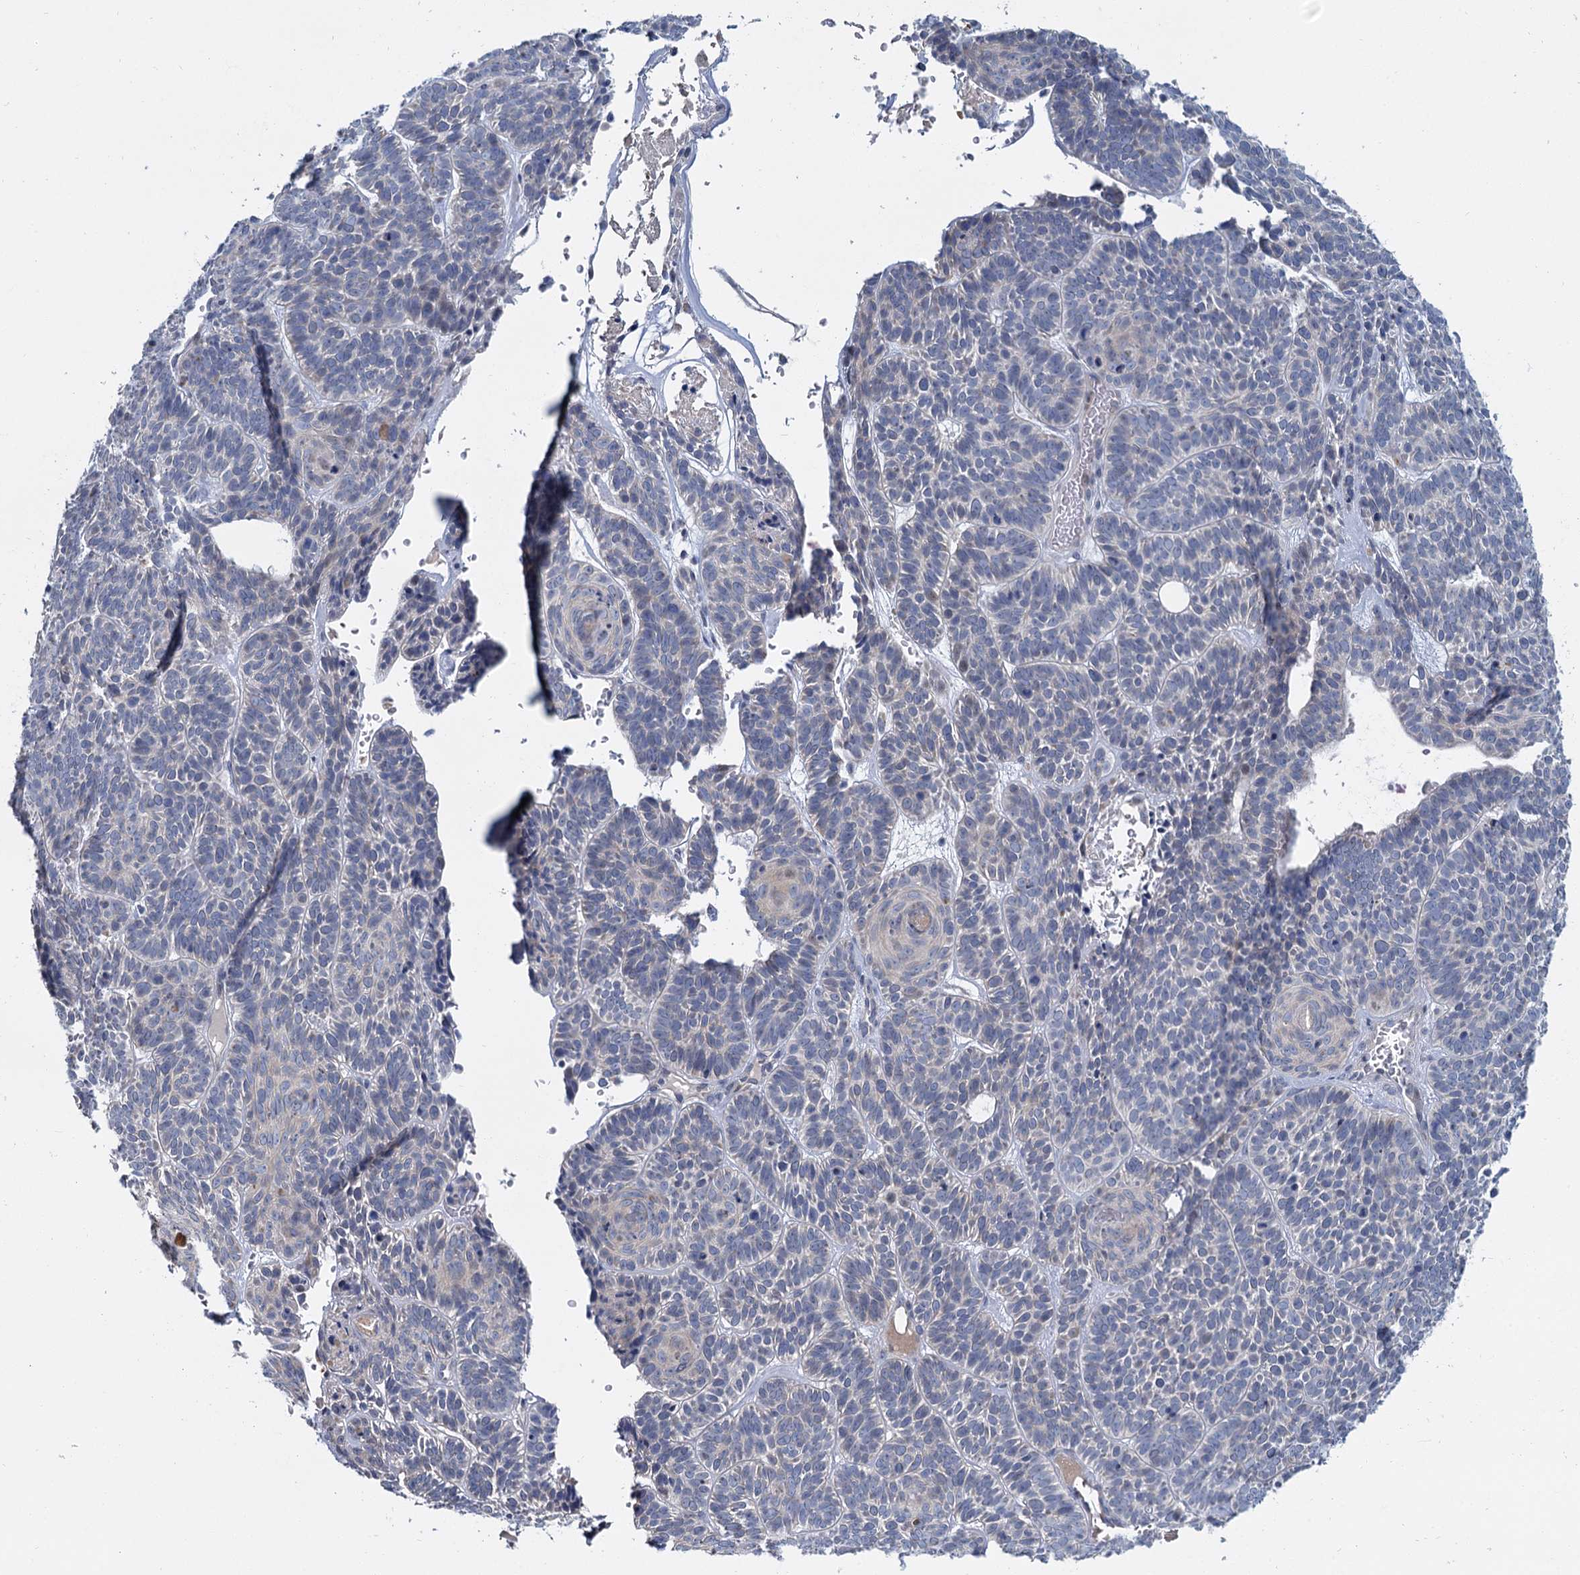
{"staining": {"intensity": "negative", "quantity": "none", "location": "none"}, "tissue": "skin cancer", "cell_type": "Tumor cells", "image_type": "cancer", "snomed": [{"axis": "morphology", "description": "Basal cell carcinoma"}, {"axis": "topography", "description": "Skin"}], "caption": "Immunohistochemical staining of basal cell carcinoma (skin) demonstrates no significant expression in tumor cells.", "gene": "ACRBP", "patient": {"sex": "male", "age": 85}}